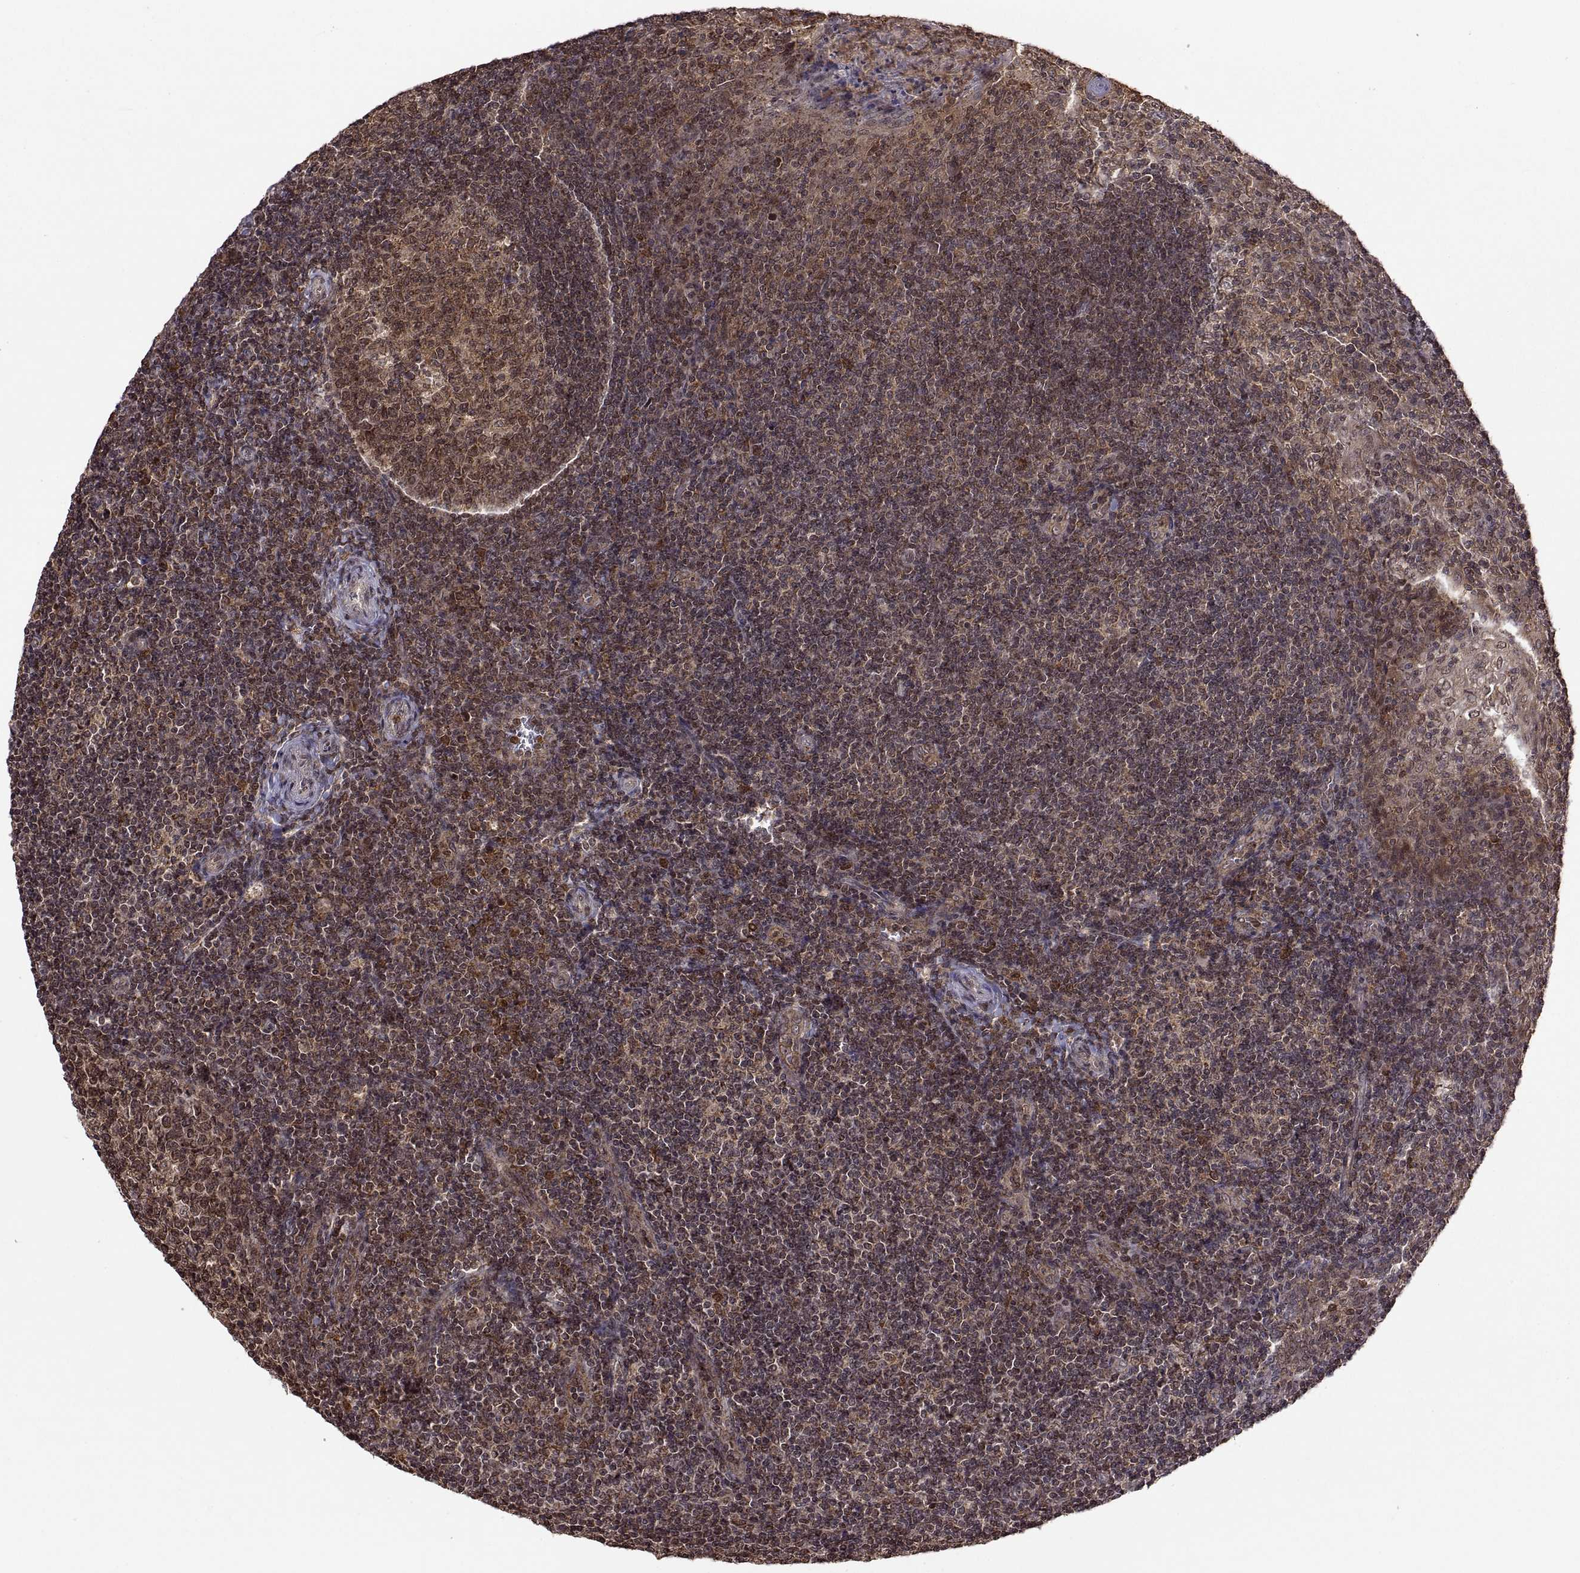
{"staining": {"intensity": "moderate", "quantity": ">75%", "location": "cytoplasmic/membranous"}, "tissue": "tonsil", "cell_type": "Germinal center cells", "image_type": "normal", "snomed": [{"axis": "morphology", "description": "Normal tissue, NOS"}, {"axis": "topography", "description": "Tonsil"}], "caption": "Immunohistochemical staining of unremarkable human tonsil reveals moderate cytoplasmic/membranous protein expression in approximately >75% of germinal center cells. The protein of interest is shown in brown color, while the nuclei are stained blue.", "gene": "ZNRF2", "patient": {"sex": "female", "age": 12}}